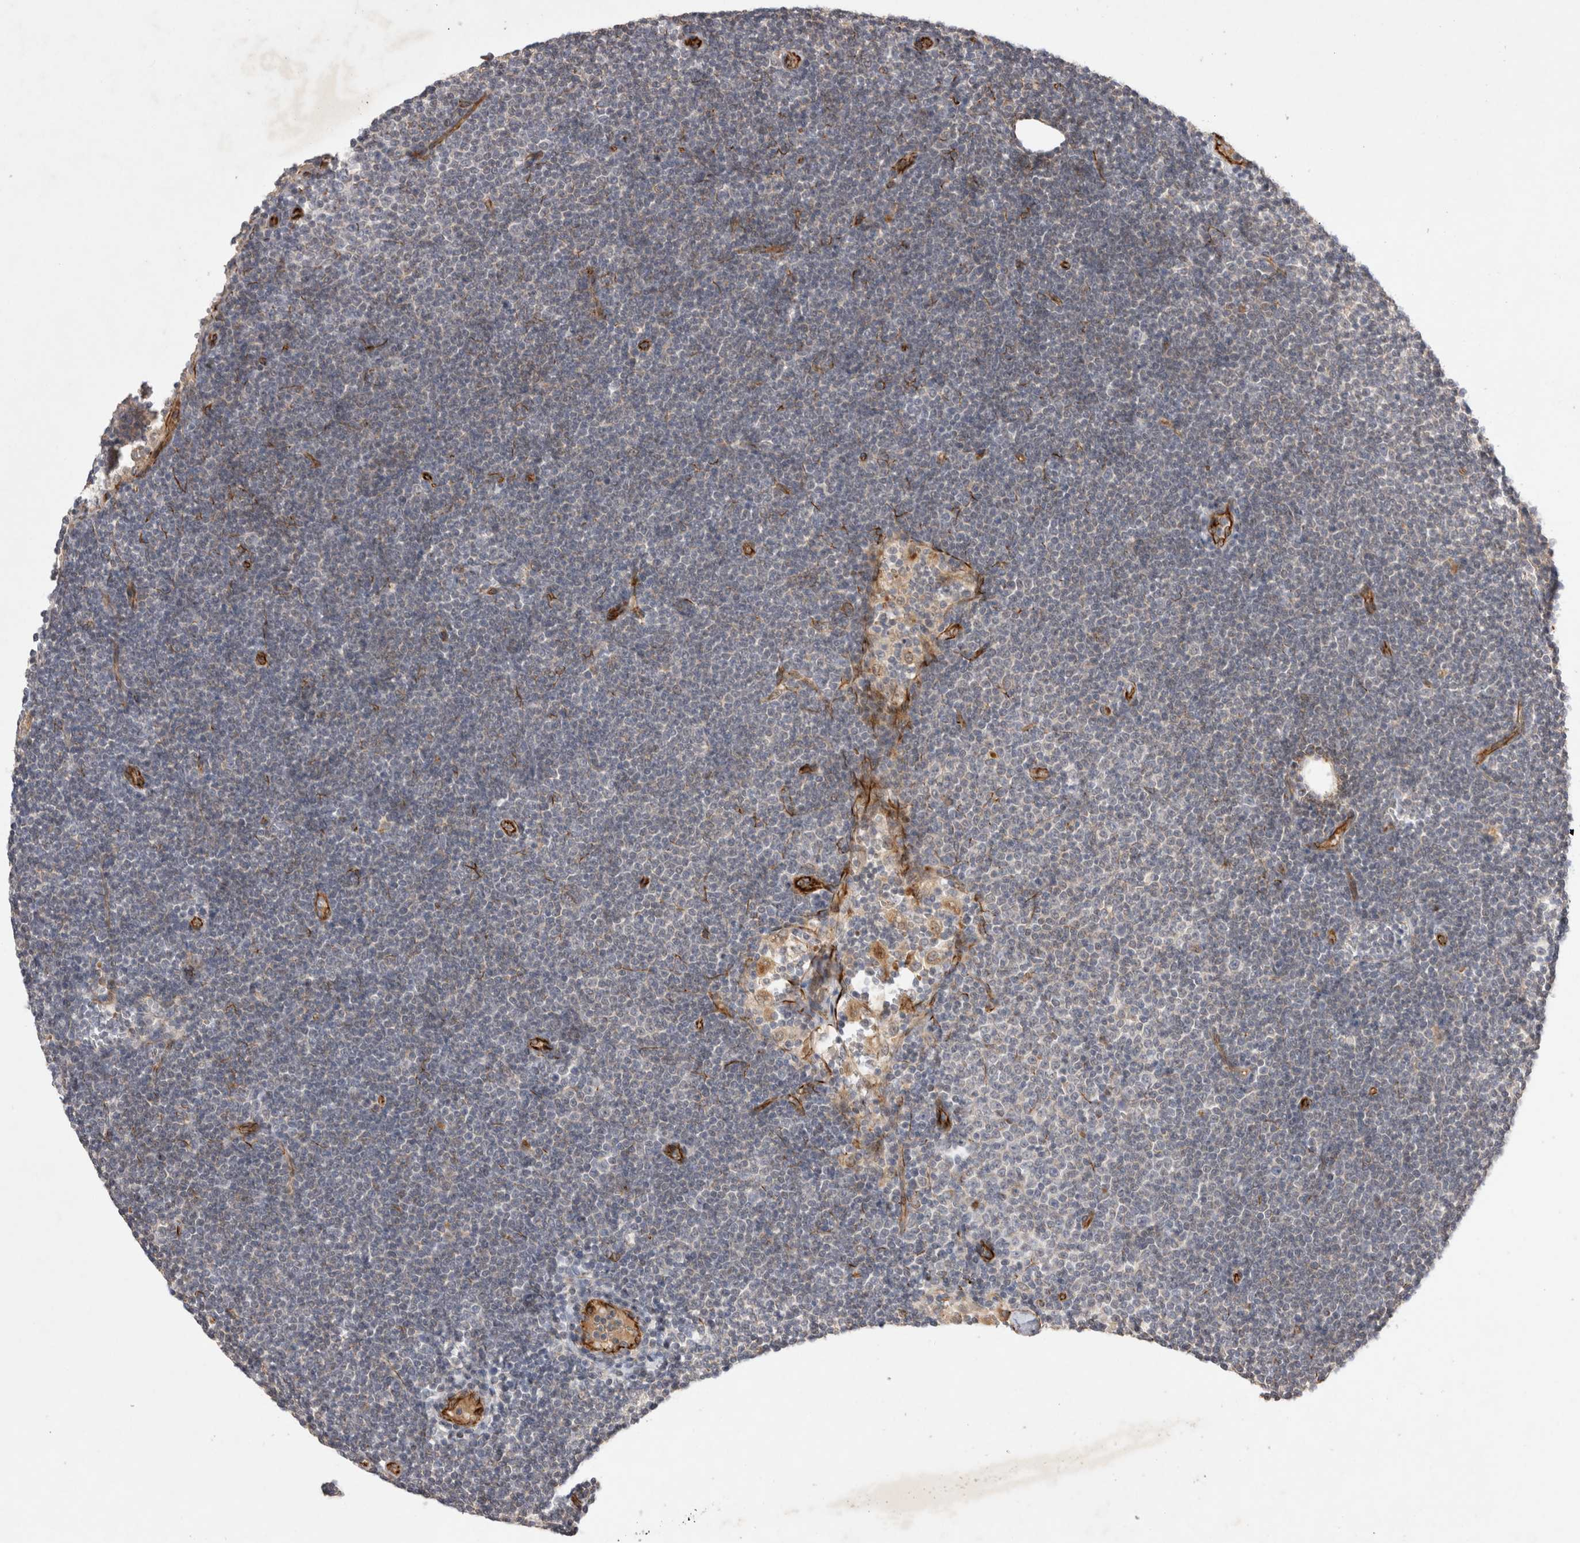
{"staining": {"intensity": "weak", "quantity": "<25%", "location": "cytoplasmic/membranous"}, "tissue": "lymphoma", "cell_type": "Tumor cells", "image_type": "cancer", "snomed": [{"axis": "morphology", "description": "Malignant lymphoma, non-Hodgkin's type, Low grade"}, {"axis": "topography", "description": "Lymph node"}], "caption": "IHC histopathology image of lymphoma stained for a protein (brown), which shows no positivity in tumor cells.", "gene": "NMU", "patient": {"sex": "female", "age": 53}}